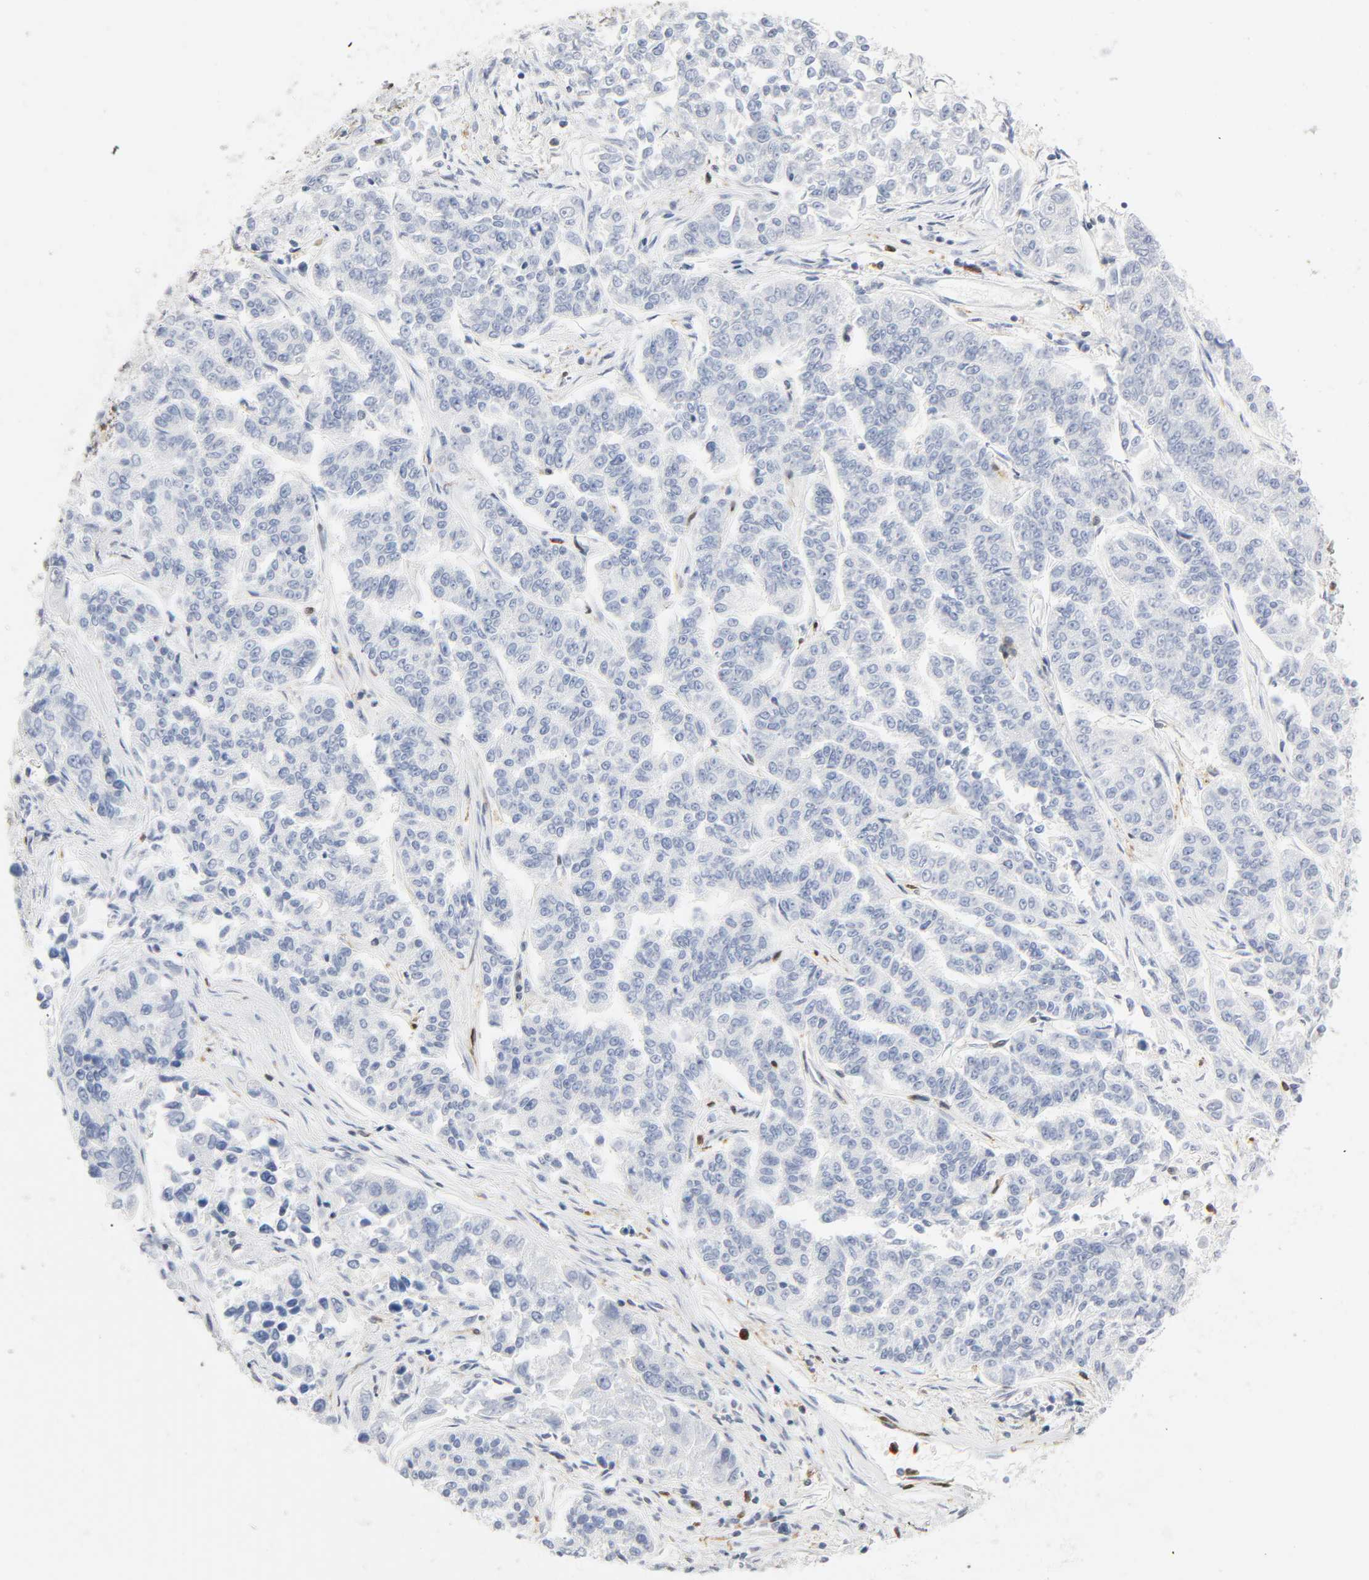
{"staining": {"intensity": "negative", "quantity": "none", "location": "none"}, "tissue": "lung cancer", "cell_type": "Tumor cells", "image_type": "cancer", "snomed": [{"axis": "morphology", "description": "Adenocarcinoma, NOS"}, {"axis": "topography", "description": "Lung"}], "caption": "IHC of human lung cancer (adenocarcinoma) exhibits no positivity in tumor cells.", "gene": "WAS", "patient": {"sex": "male", "age": 84}}